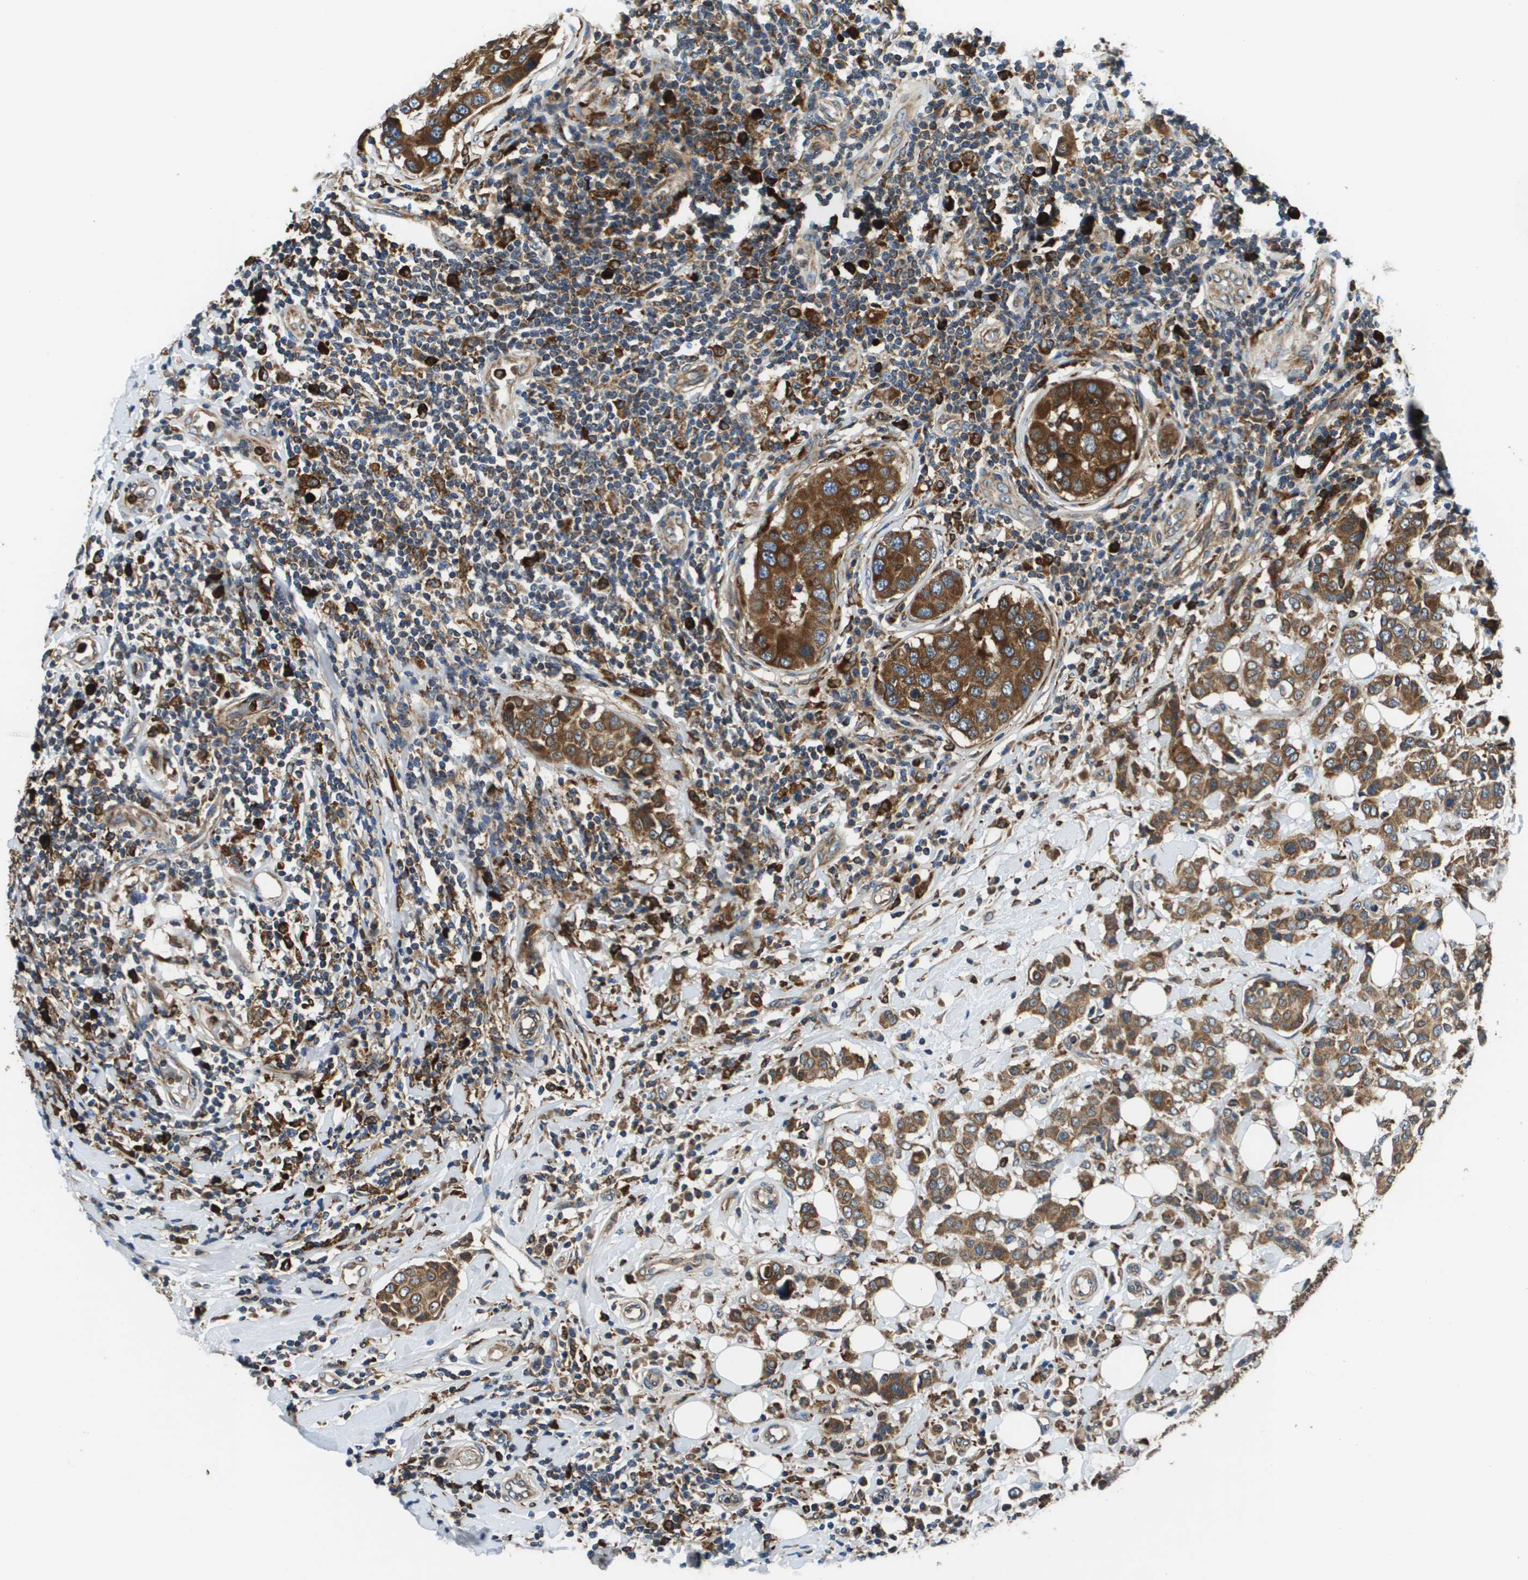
{"staining": {"intensity": "moderate", "quantity": ">75%", "location": "cytoplasmic/membranous"}, "tissue": "breast cancer", "cell_type": "Tumor cells", "image_type": "cancer", "snomed": [{"axis": "morphology", "description": "Duct carcinoma"}, {"axis": "topography", "description": "Breast"}], "caption": "Protein expression by immunohistochemistry exhibits moderate cytoplasmic/membranous positivity in about >75% of tumor cells in breast cancer (invasive ductal carcinoma).", "gene": "CNPY3", "patient": {"sex": "female", "age": 27}}